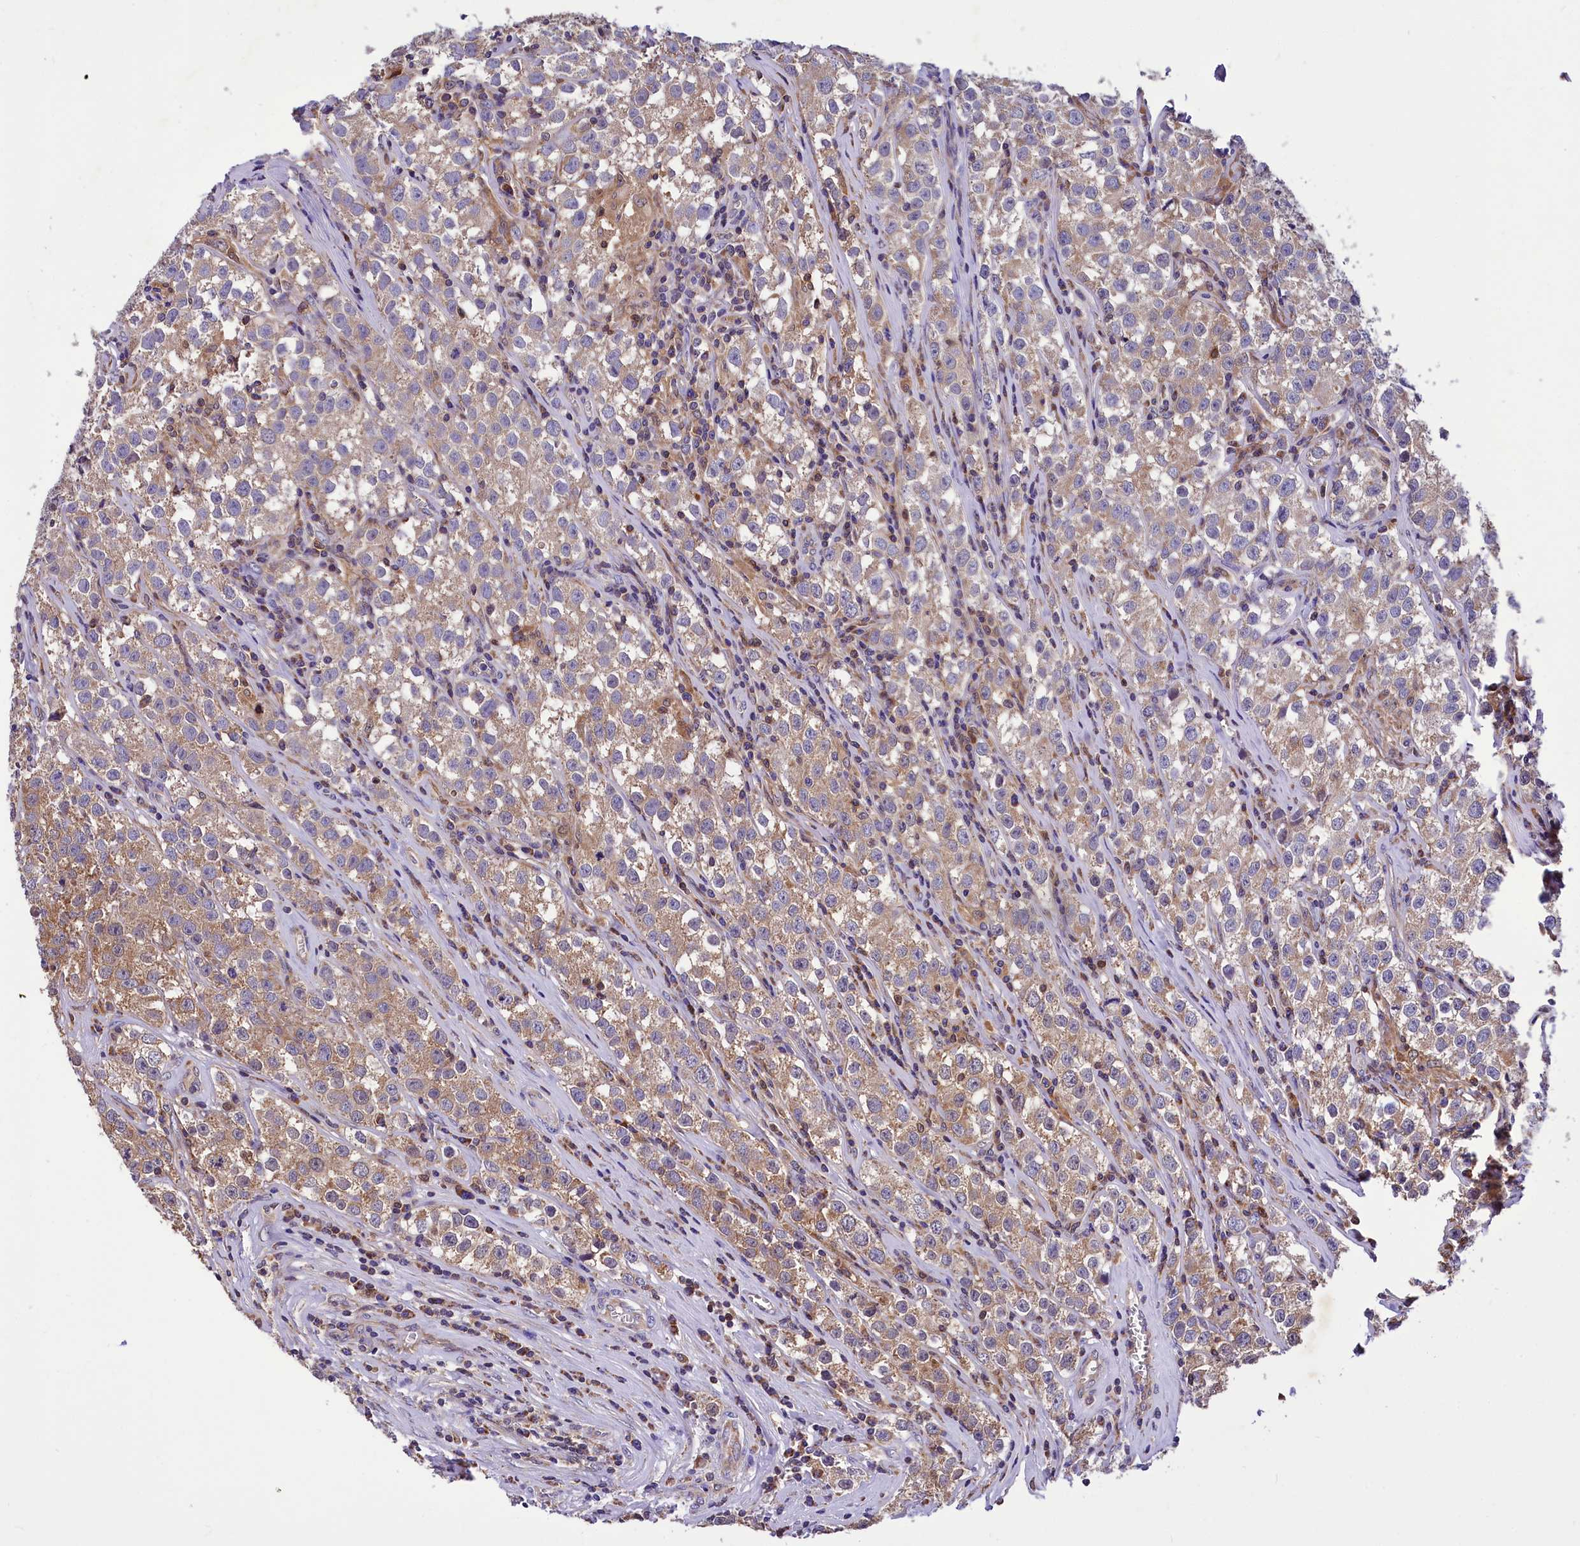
{"staining": {"intensity": "moderate", "quantity": ">75%", "location": "cytoplasmic/membranous"}, "tissue": "testis cancer", "cell_type": "Tumor cells", "image_type": "cancer", "snomed": [{"axis": "morphology", "description": "Seminoma, NOS"}, {"axis": "morphology", "description": "Carcinoma, Embryonal, NOS"}, {"axis": "topography", "description": "Testis"}], "caption": "The image reveals staining of embryonal carcinoma (testis), revealing moderate cytoplasmic/membranous protein staining (brown color) within tumor cells. Nuclei are stained in blue.", "gene": "TASOR2", "patient": {"sex": "male", "age": 43}}